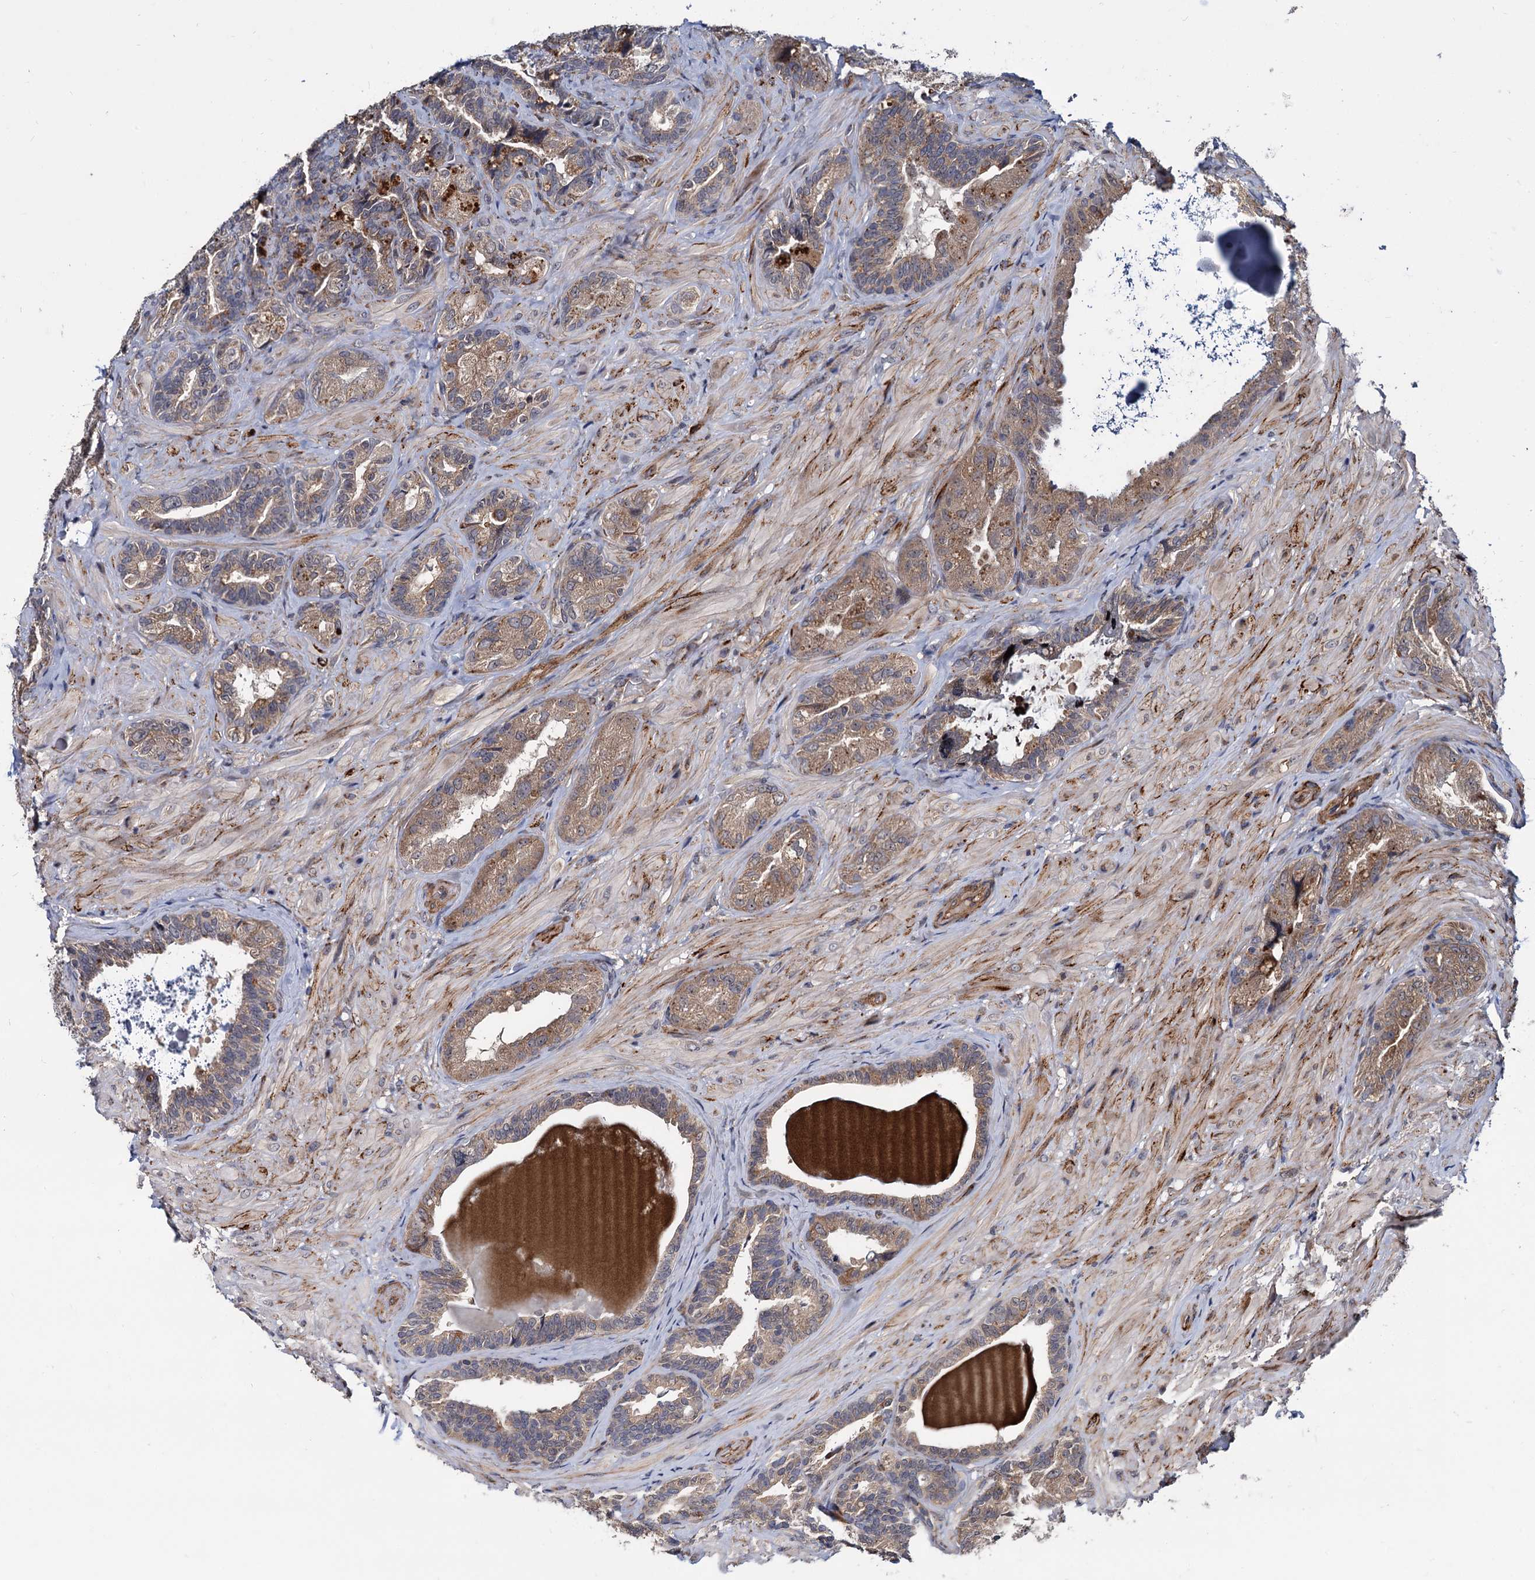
{"staining": {"intensity": "weak", "quantity": ">75%", "location": "cytoplasmic/membranous"}, "tissue": "seminal vesicle", "cell_type": "Glandular cells", "image_type": "normal", "snomed": [{"axis": "morphology", "description": "Normal tissue, NOS"}, {"axis": "topography", "description": "Prostate and seminal vesicle, NOS"}, {"axis": "topography", "description": "Prostate"}, {"axis": "topography", "description": "Seminal veicle"}], "caption": "Human seminal vesicle stained with a brown dye shows weak cytoplasmic/membranous positive expression in about >75% of glandular cells.", "gene": "ARHGAP42", "patient": {"sex": "male", "age": 67}}